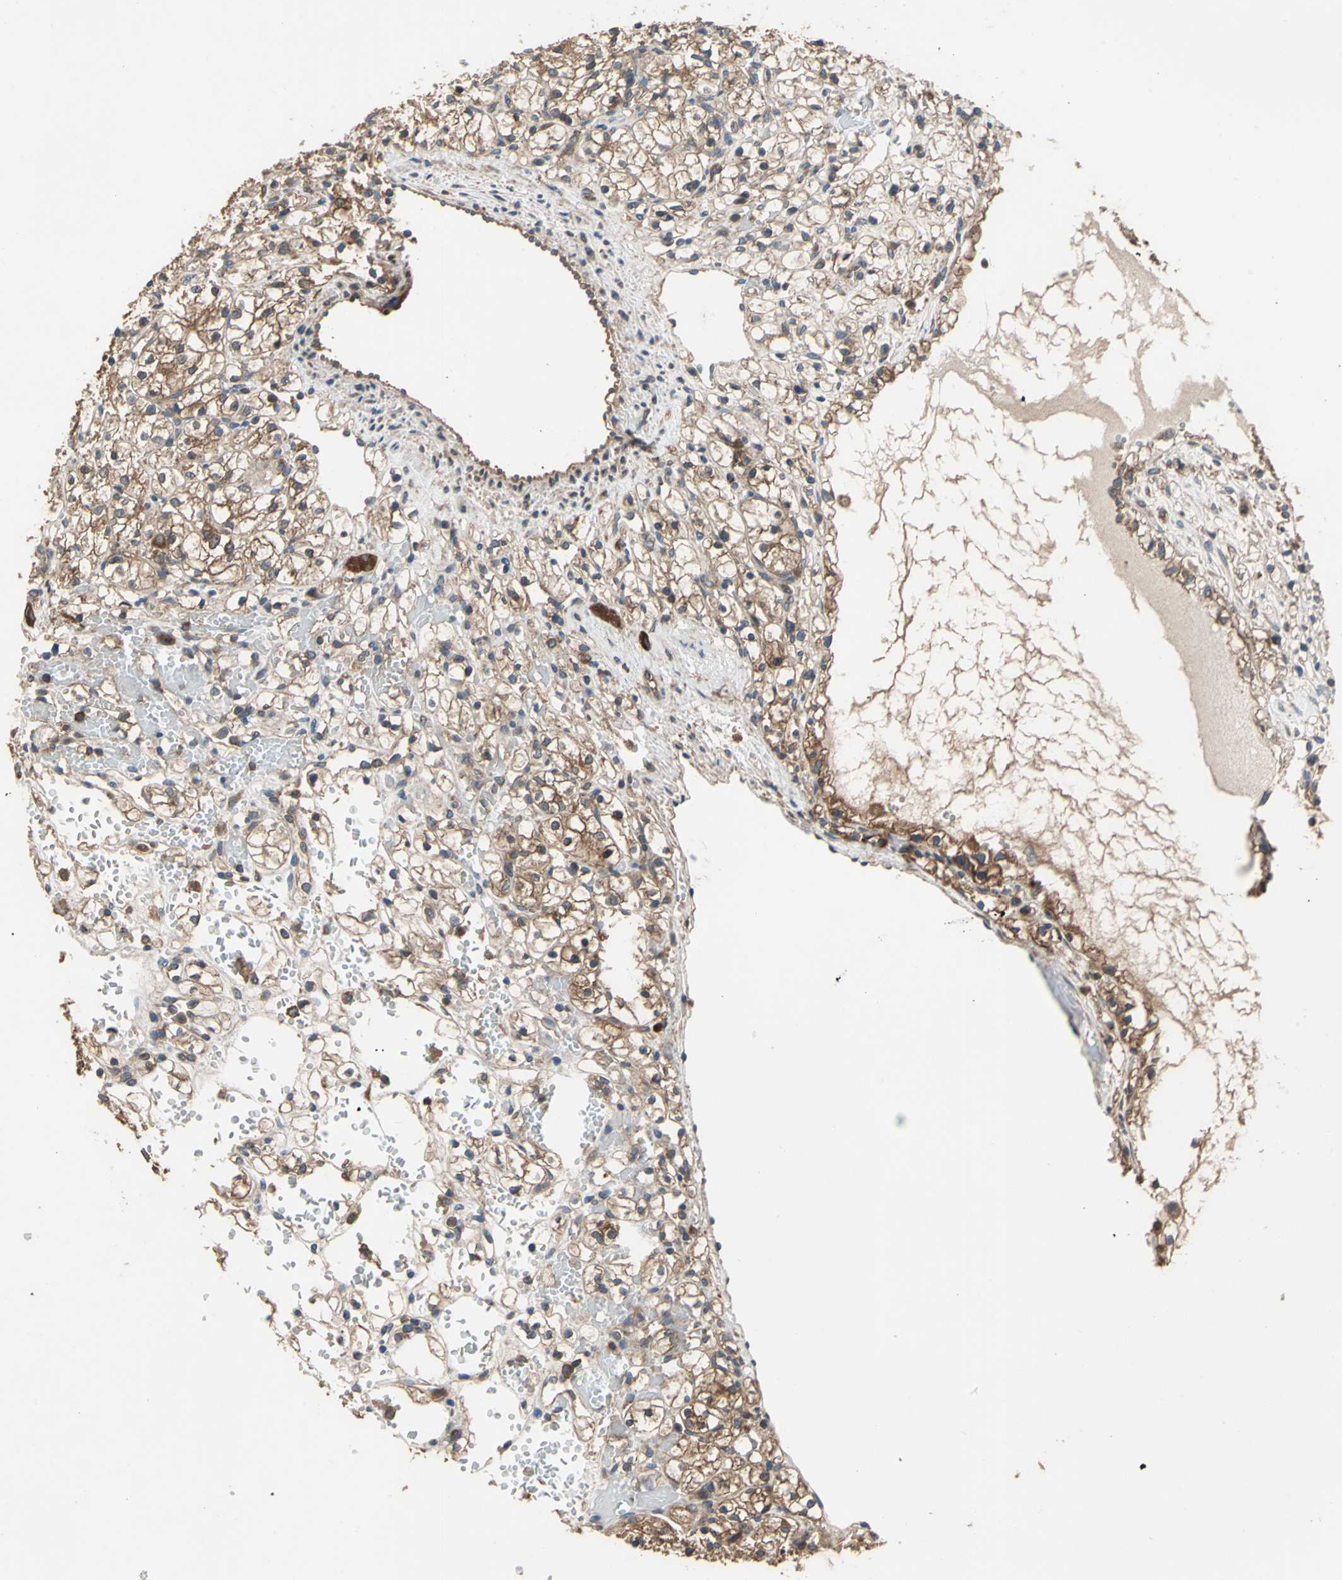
{"staining": {"intensity": "strong", "quantity": ">75%", "location": "cytoplasmic/membranous"}, "tissue": "renal cancer", "cell_type": "Tumor cells", "image_type": "cancer", "snomed": [{"axis": "morphology", "description": "Adenocarcinoma, NOS"}, {"axis": "topography", "description": "Kidney"}], "caption": "This micrograph displays immunohistochemistry (IHC) staining of renal adenocarcinoma, with high strong cytoplasmic/membranous staining in approximately >75% of tumor cells.", "gene": "CAPN1", "patient": {"sex": "female", "age": 60}}